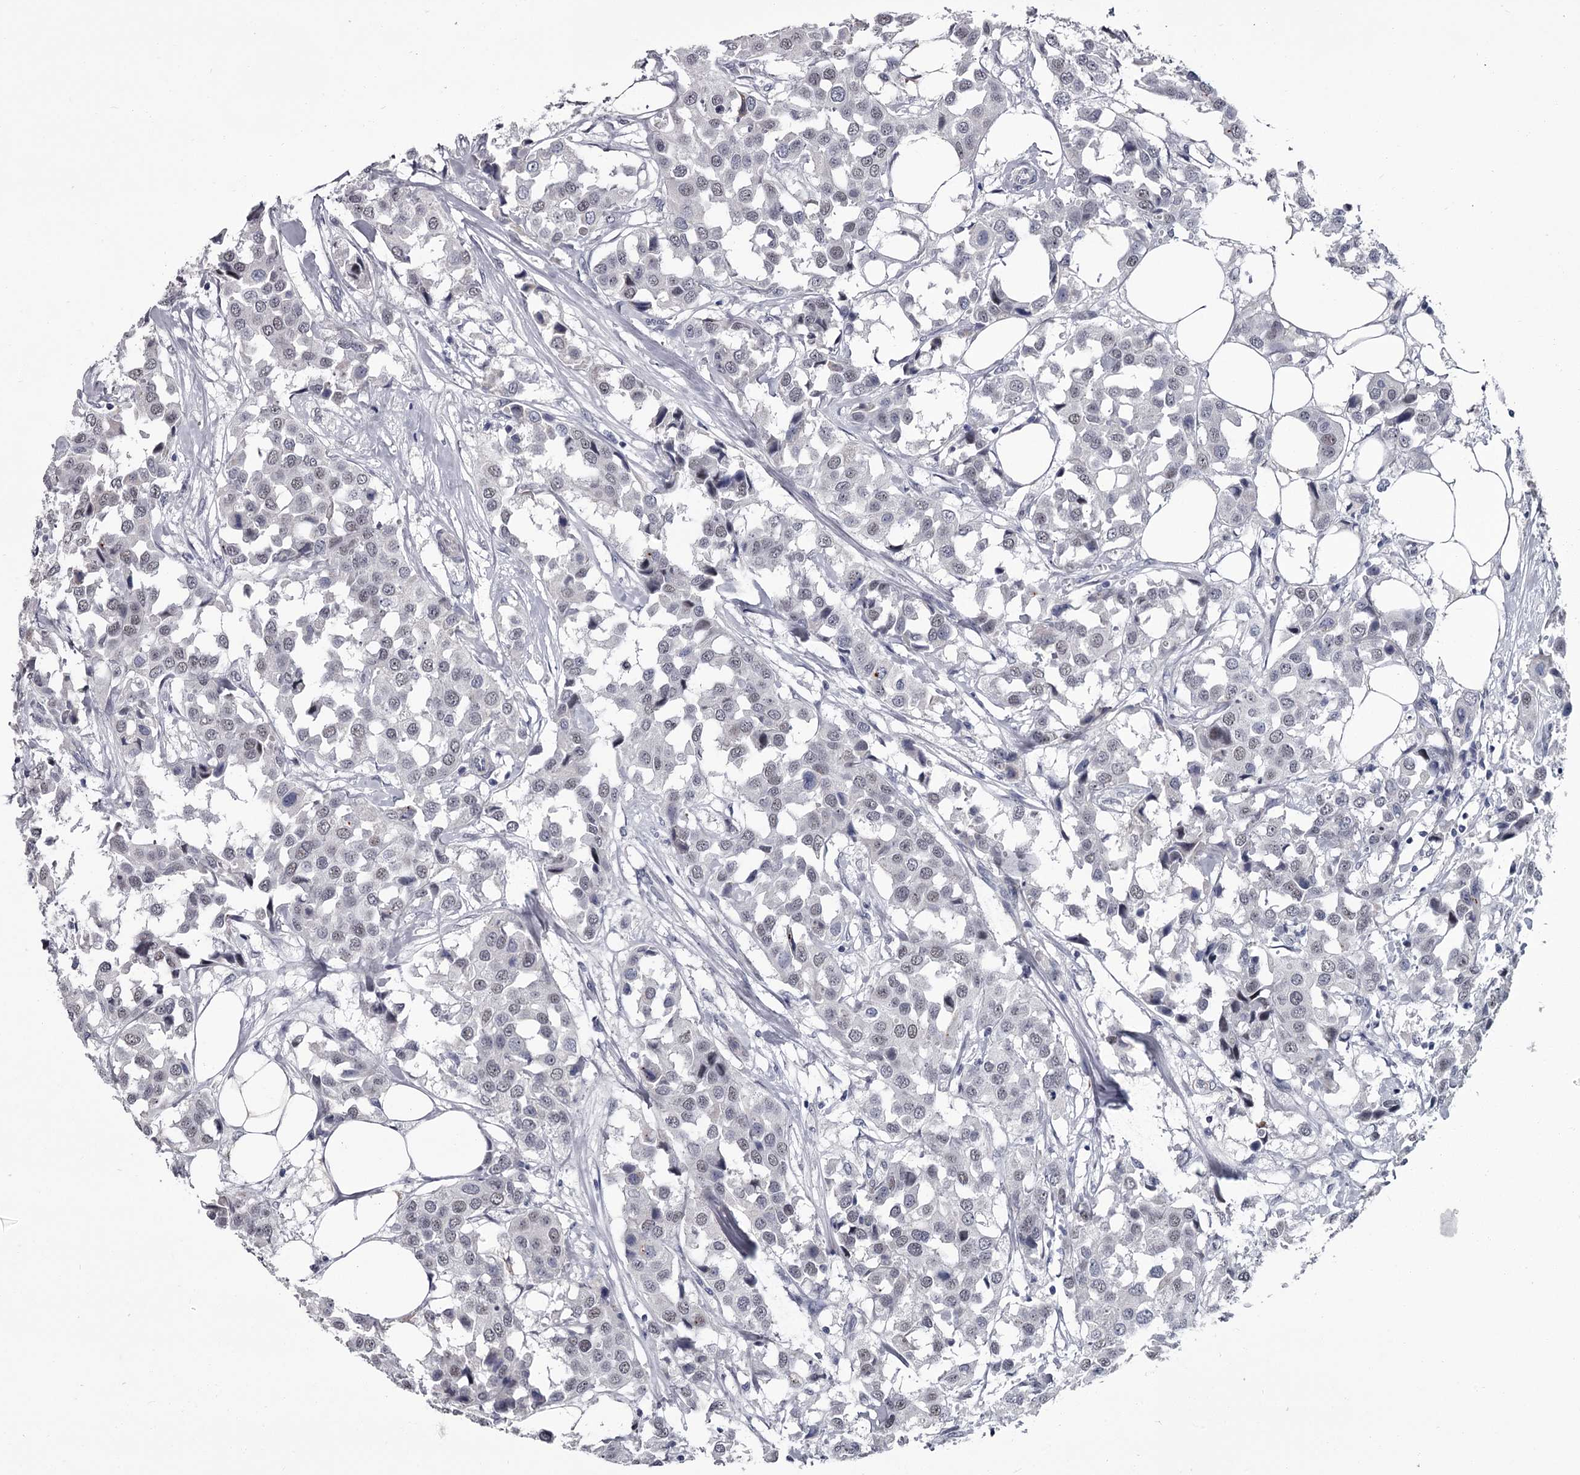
{"staining": {"intensity": "negative", "quantity": "none", "location": "none"}, "tissue": "breast cancer", "cell_type": "Tumor cells", "image_type": "cancer", "snomed": [{"axis": "morphology", "description": "Duct carcinoma"}, {"axis": "topography", "description": "Breast"}], "caption": "This is an IHC micrograph of breast cancer. There is no positivity in tumor cells.", "gene": "PRPF40B", "patient": {"sex": "female", "age": 80}}